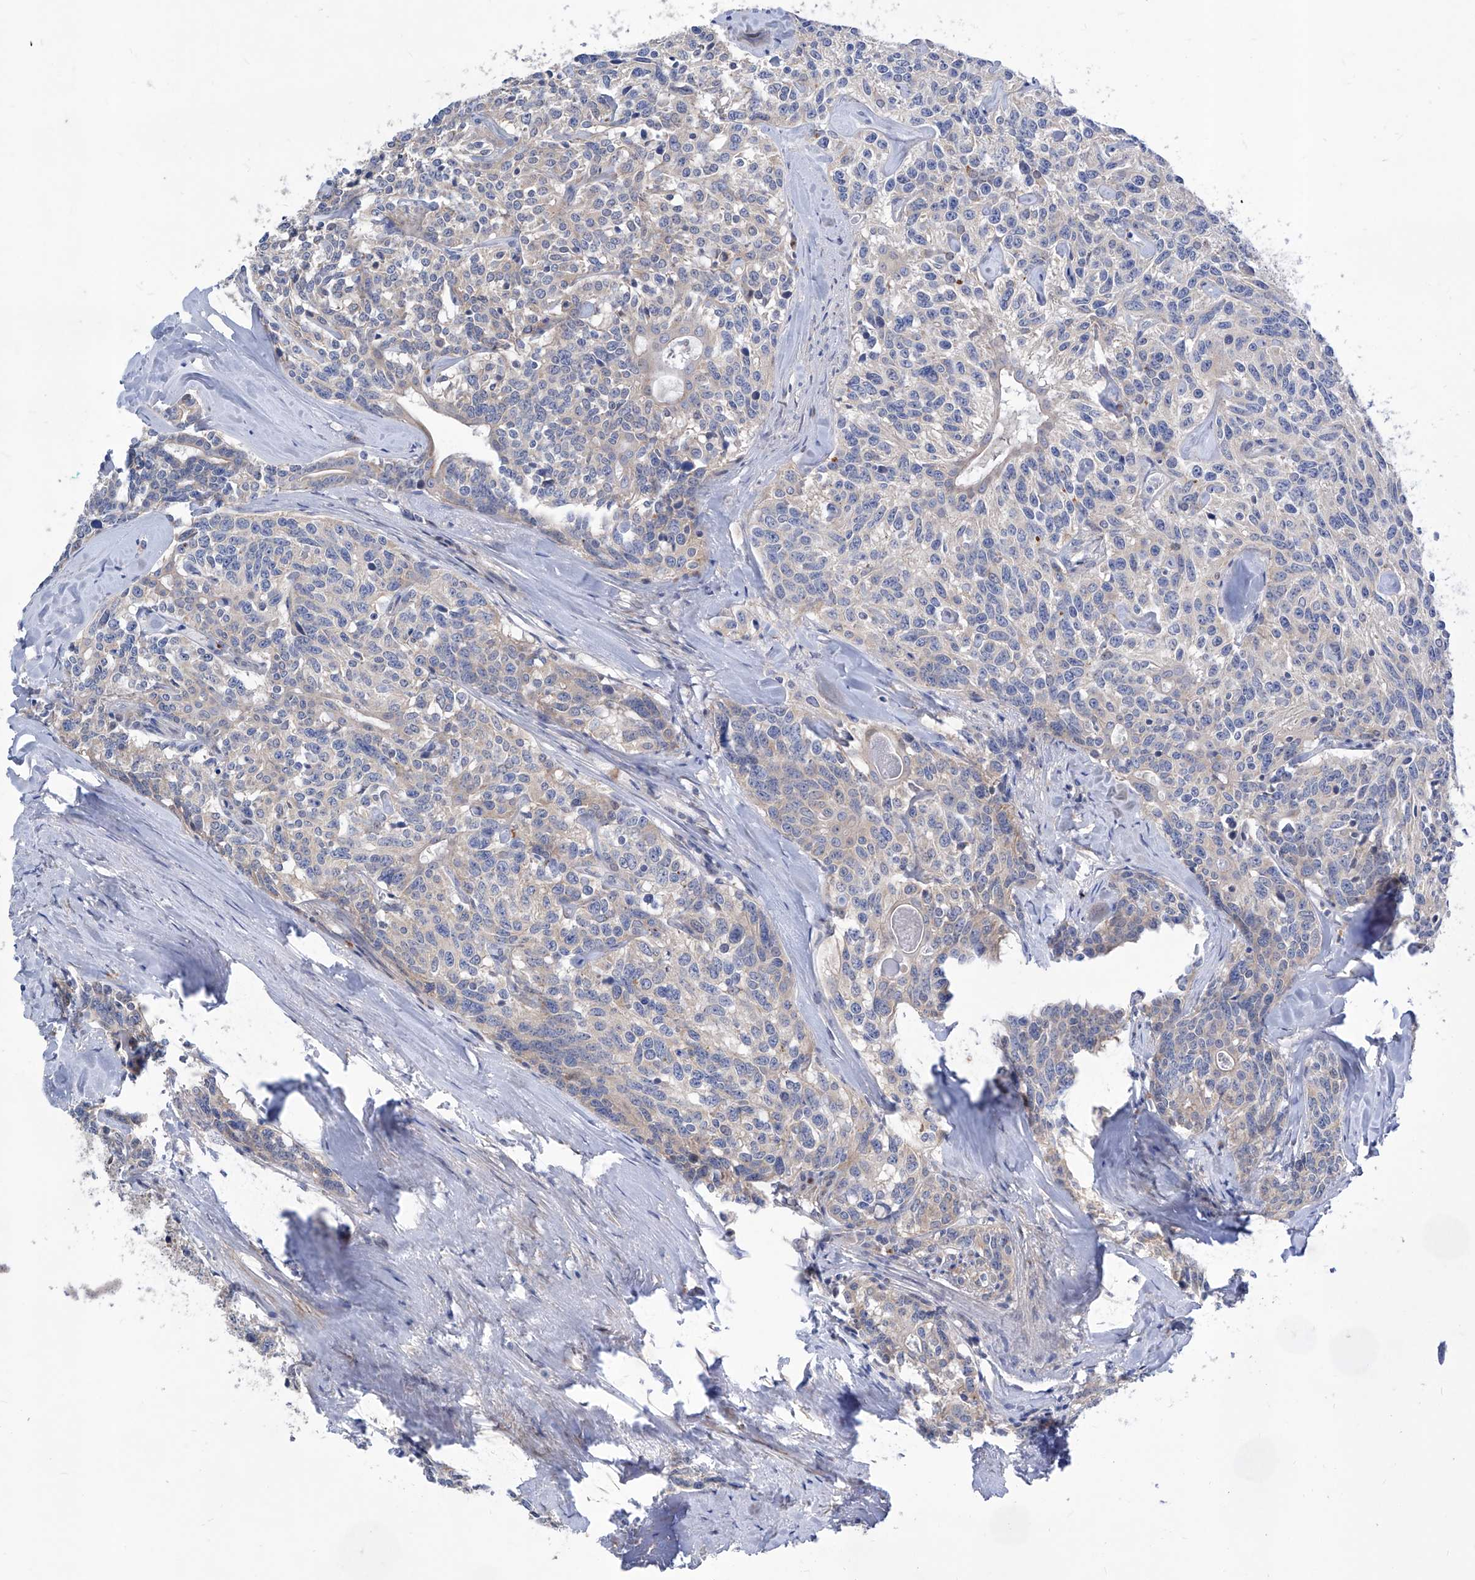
{"staining": {"intensity": "negative", "quantity": "none", "location": "none"}, "tissue": "carcinoid", "cell_type": "Tumor cells", "image_type": "cancer", "snomed": [{"axis": "morphology", "description": "Carcinoid, malignant, NOS"}, {"axis": "topography", "description": "Lung"}], "caption": "The histopathology image demonstrates no significant staining in tumor cells of carcinoid. (DAB (3,3'-diaminobenzidine) immunohistochemistry visualized using brightfield microscopy, high magnification).", "gene": "SRBD1", "patient": {"sex": "female", "age": 46}}